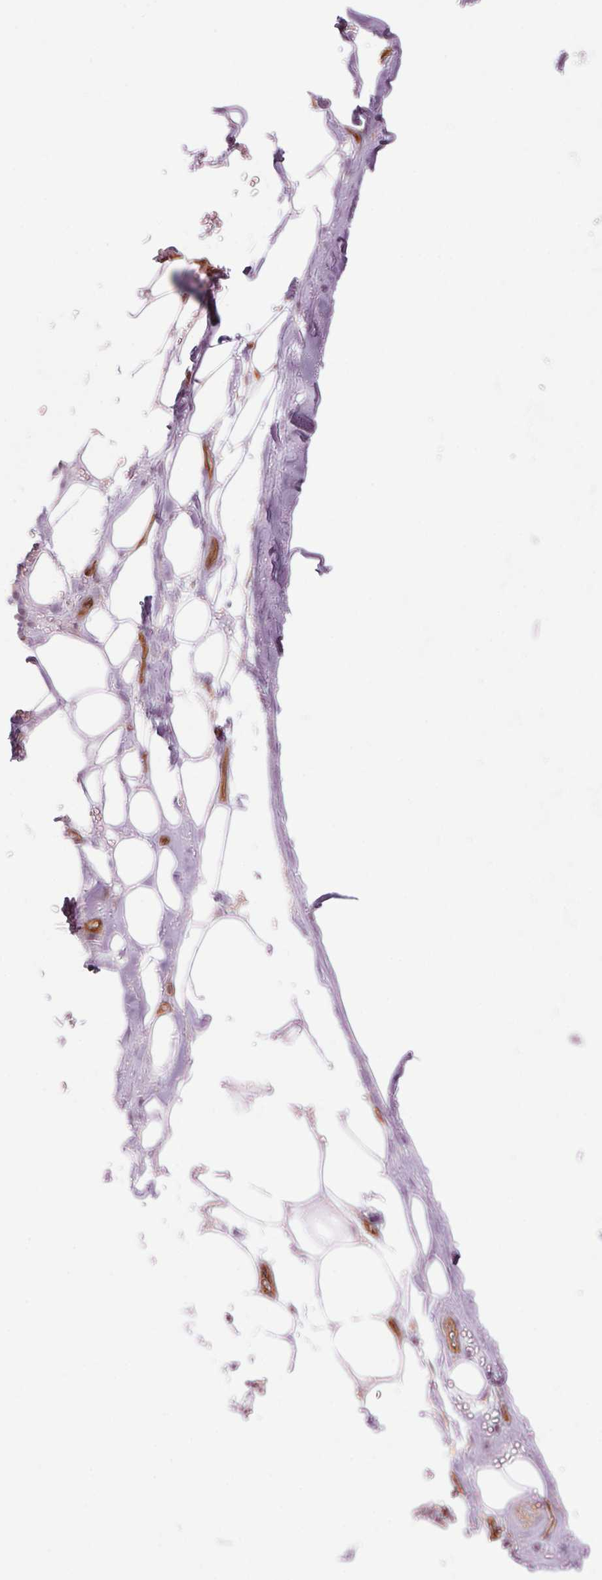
{"staining": {"intensity": "weak", "quantity": "<25%", "location": "cytoplasmic/membranous"}, "tissue": "adipose tissue", "cell_type": "Adipocytes", "image_type": "normal", "snomed": [{"axis": "morphology", "description": "Normal tissue, NOS"}, {"axis": "morphology", "description": "Squamous cell carcinoma, NOS"}, {"axis": "topography", "description": "Cartilage tissue"}, {"axis": "topography", "description": "Bronchus"}, {"axis": "topography", "description": "Lung"}], "caption": "The micrograph exhibits no staining of adipocytes in benign adipose tissue.", "gene": "CLPS", "patient": {"sex": "male", "age": 66}}